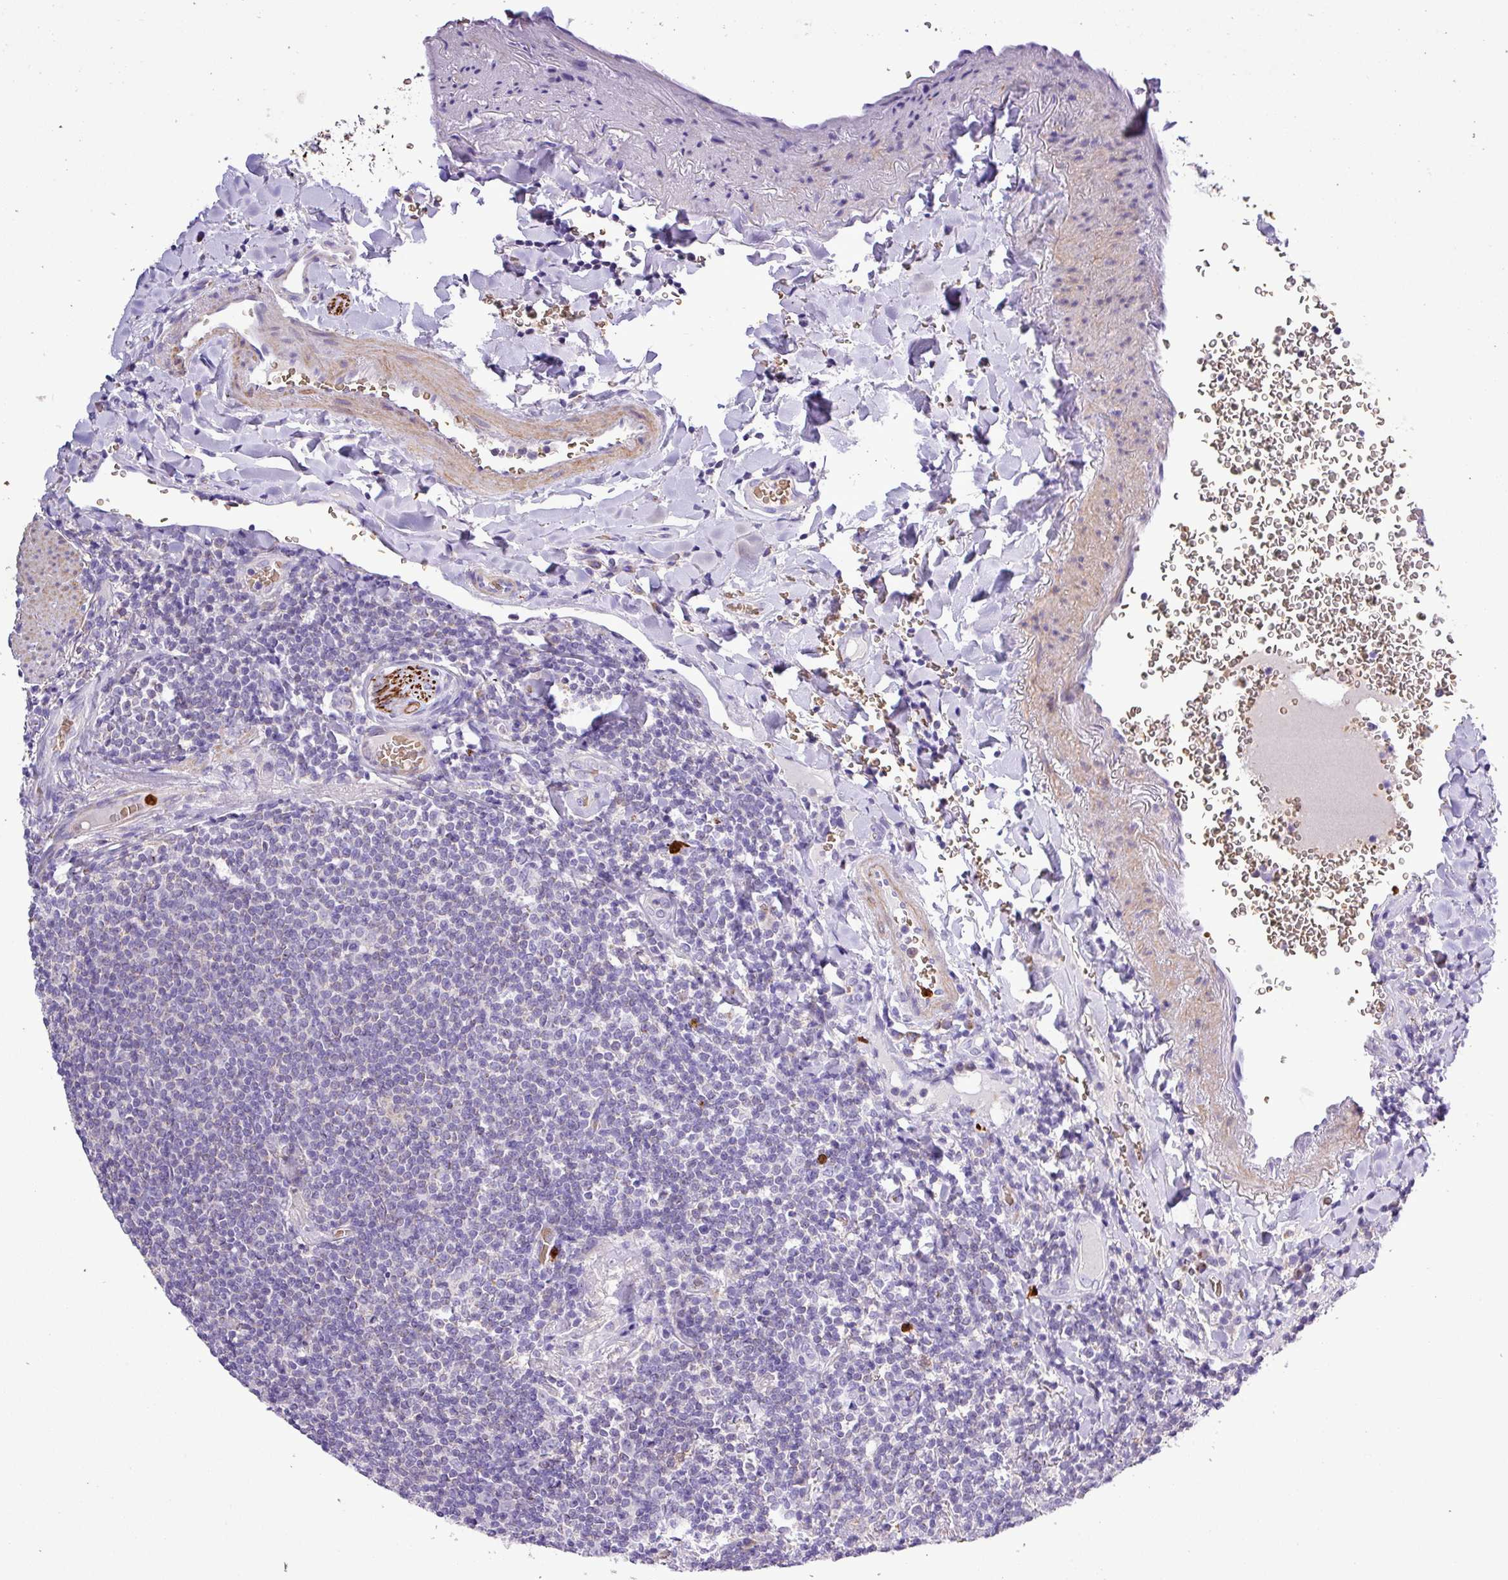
{"staining": {"intensity": "negative", "quantity": "none", "location": "none"}, "tissue": "lymphoma", "cell_type": "Tumor cells", "image_type": "cancer", "snomed": [{"axis": "morphology", "description": "Malignant lymphoma, non-Hodgkin's type, Low grade"}, {"axis": "topography", "description": "Lung"}], "caption": "Tumor cells are negative for protein expression in human lymphoma.", "gene": "MGAT4B", "patient": {"sex": "female", "age": 71}}